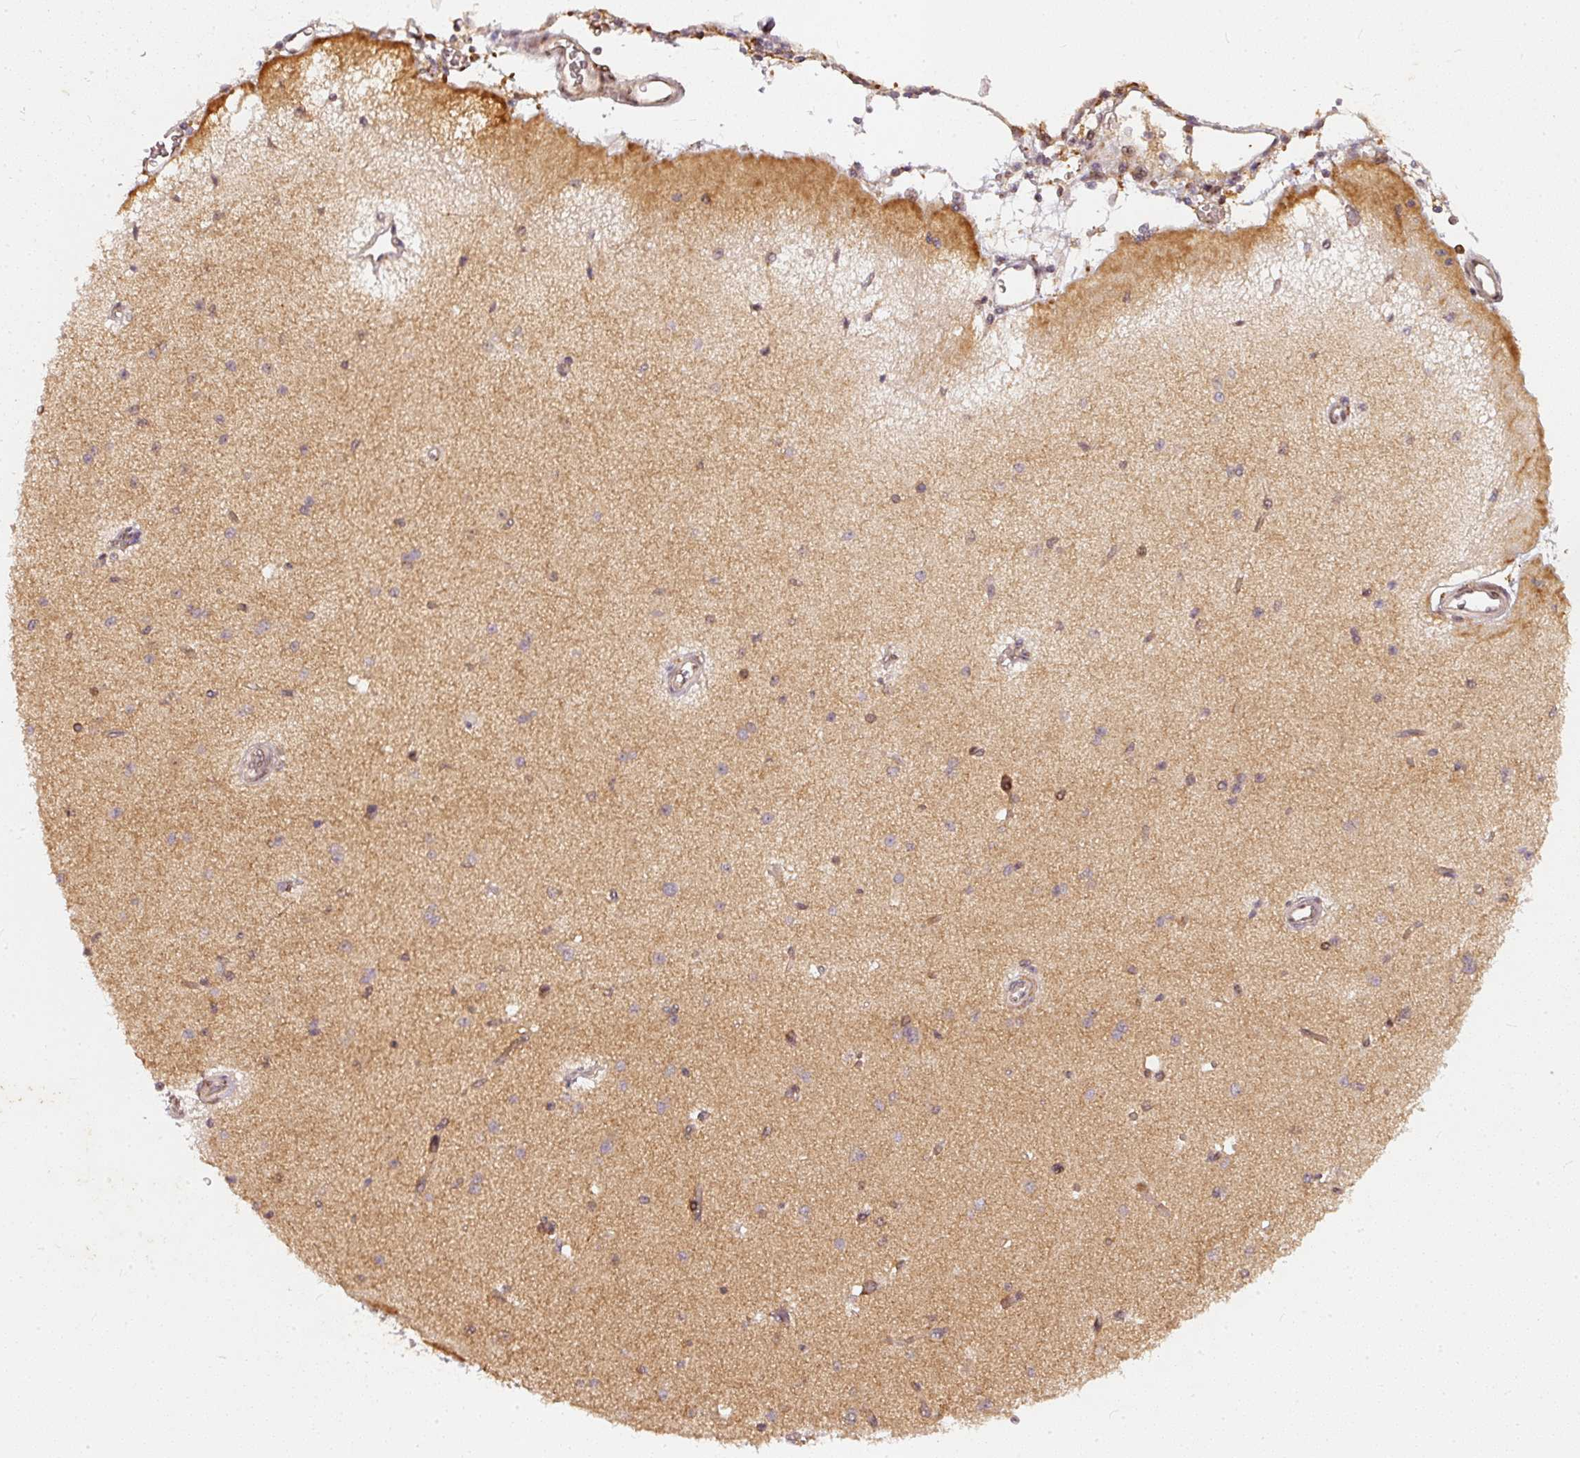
{"staining": {"intensity": "moderate", "quantity": "25%-75%", "location": "cytoplasmic/membranous"}, "tissue": "cerebral cortex", "cell_type": "Endothelial cells", "image_type": "normal", "snomed": [{"axis": "morphology", "description": "Normal tissue, NOS"}, {"axis": "morphology", "description": "Inflammation, NOS"}, {"axis": "topography", "description": "Cerebral cortex"}], "caption": "Immunohistochemistry histopathology image of unremarkable cerebral cortex: human cerebral cortex stained using immunohistochemistry reveals medium levels of moderate protein expression localized specifically in the cytoplasmic/membranous of endothelial cells, appearing as a cytoplasmic/membranous brown color.", "gene": "ZNF580", "patient": {"sex": "male", "age": 6}}